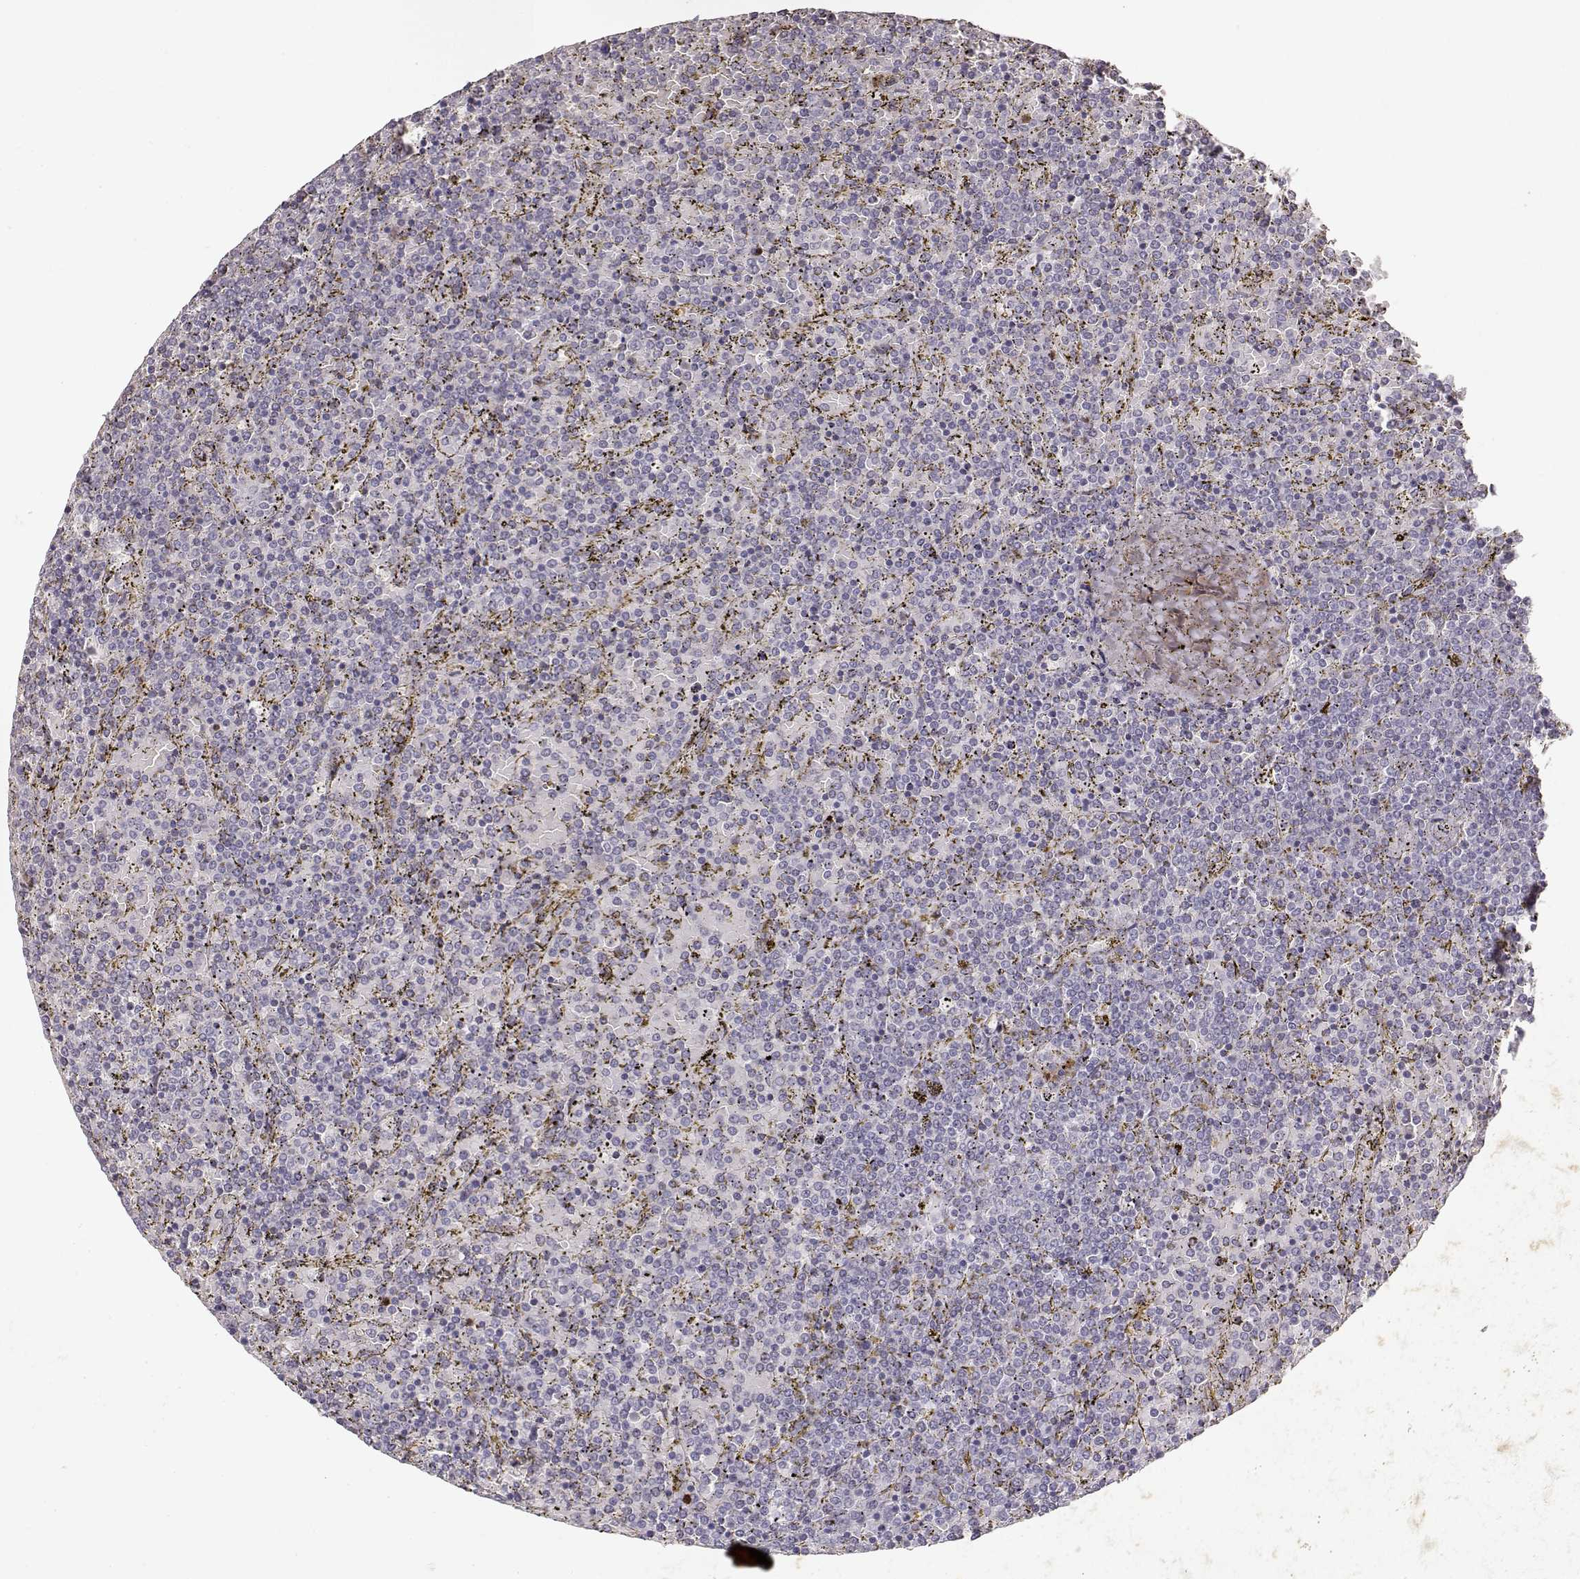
{"staining": {"intensity": "negative", "quantity": "none", "location": "none"}, "tissue": "lymphoma", "cell_type": "Tumor cells", "image_type": "cancer", "snomed": [{"axis": "morphology", "description": "Malignant lymphoma, non-Hodgkin's type, Low grade"}, {"axis": "topography", "description": "Spleen"}], "caption": "The IHC histopathology image has no significant staining in tumor cells of malignant lymphoma, non-Hodgkin's type (low-grade) tissue. The staining was performed using DAB to visualize the protein expression in brown, while the nuclei were stained in blue with hematoxylin (Magnification: 20x).", "gene": "S100B", "patient": {"sex": "female", "age": 77}}